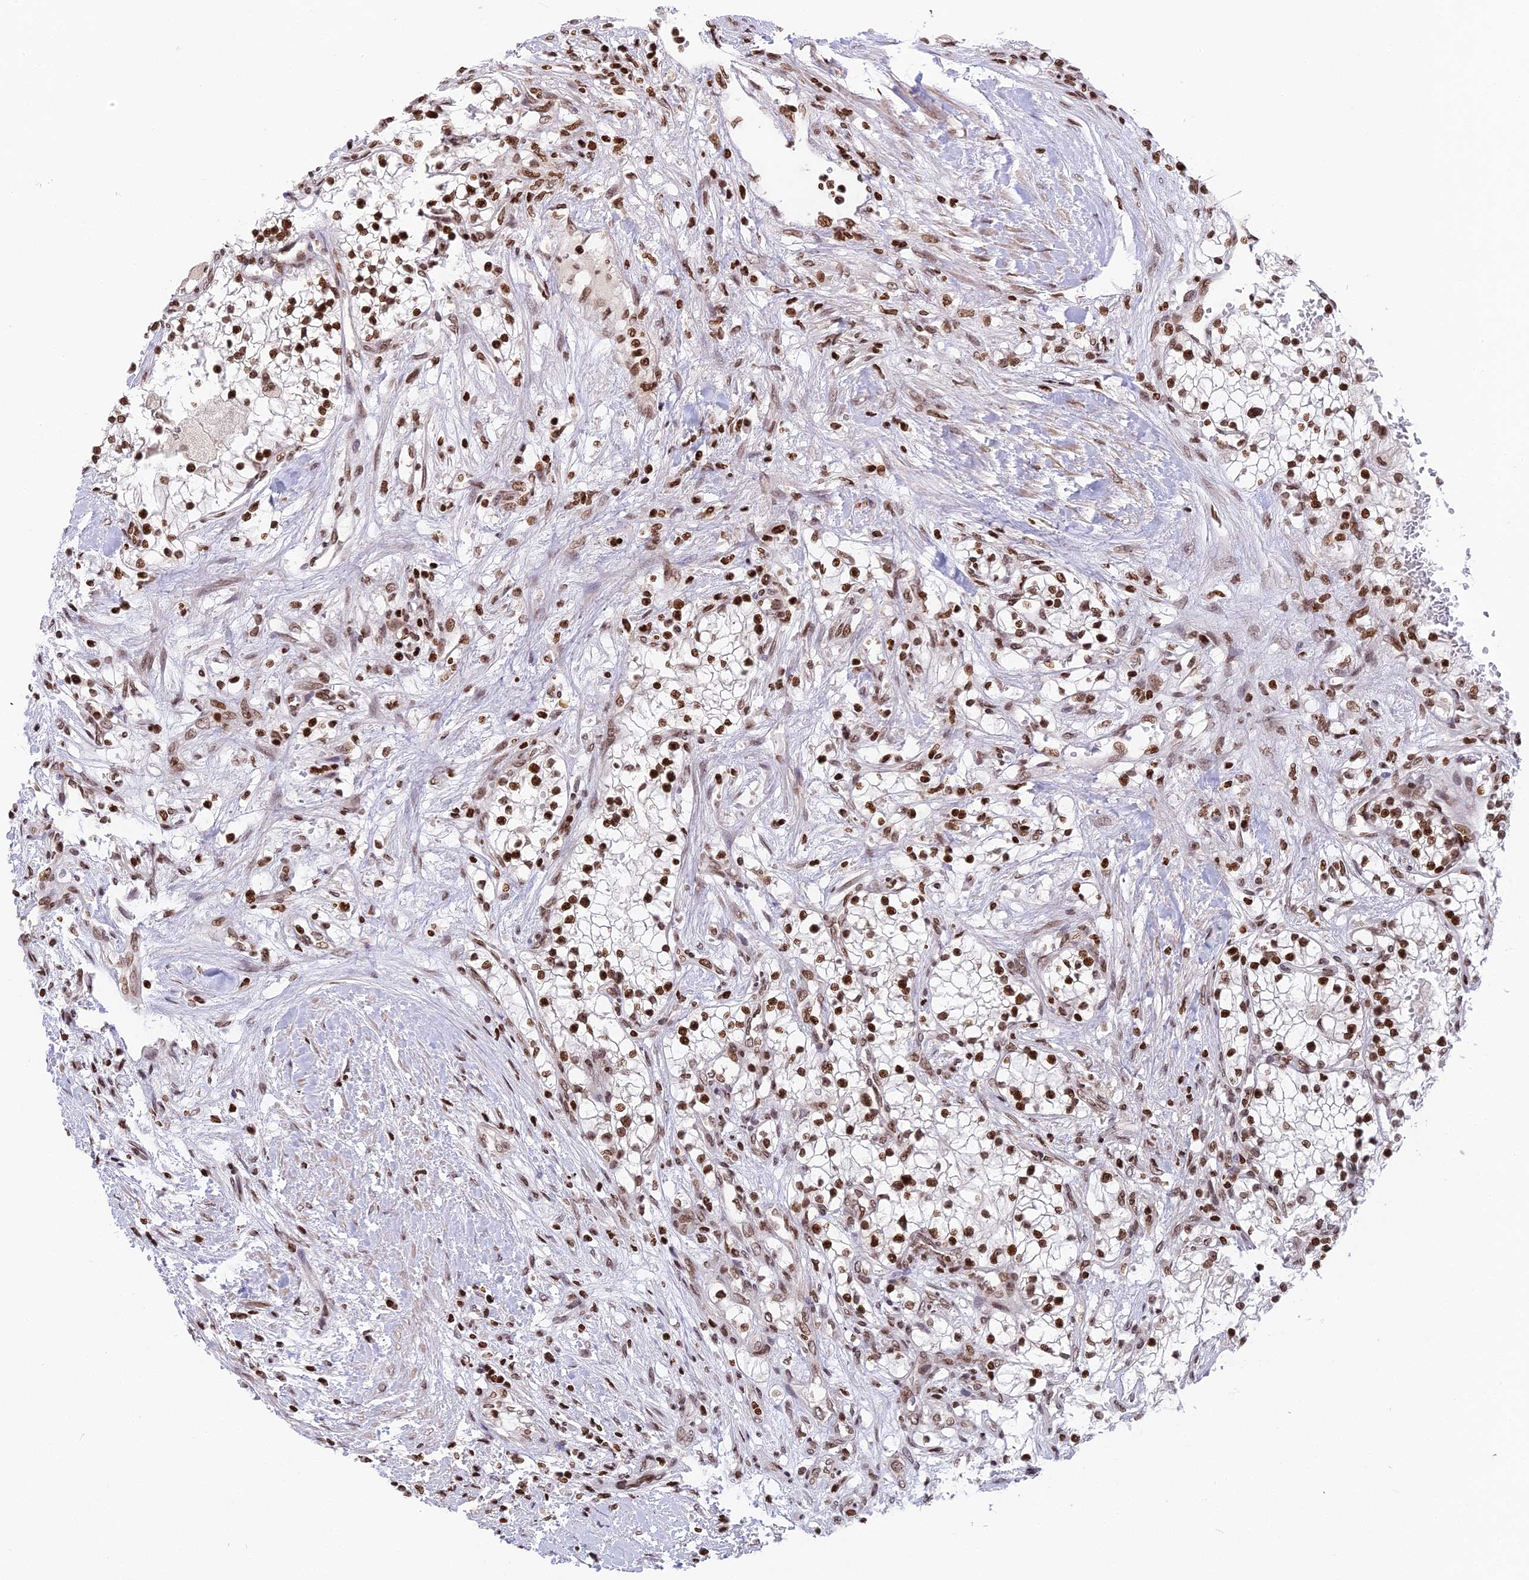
{"staining": {"intensity": "strong", "quantity": ">75%", "location": "nuclear"}, "tissue": "renal cancer", "cell_type": "Tumor cells", "image_type": "cancer", "snomed": [{"axis": "morphology", "description": "Normal tissue, NOS"}, {"axis": "morphology", "description": "Adenocarcinoma, NOS"}, {"axis": "topography", "description": "Kidney"}], "caption": "Protein staining demonstrates strong nuclear expression in about >75% of tumor cells in renal cancer (adenocarcinoma). The staining is performed using DAB (3,3'-diaminobenzidine) brown chromogen to label protein expression. The nuclei are counter-stained blue using hematoxylin.", "gene": "TET2", "patient": {"sex": "male", "age": 68}}